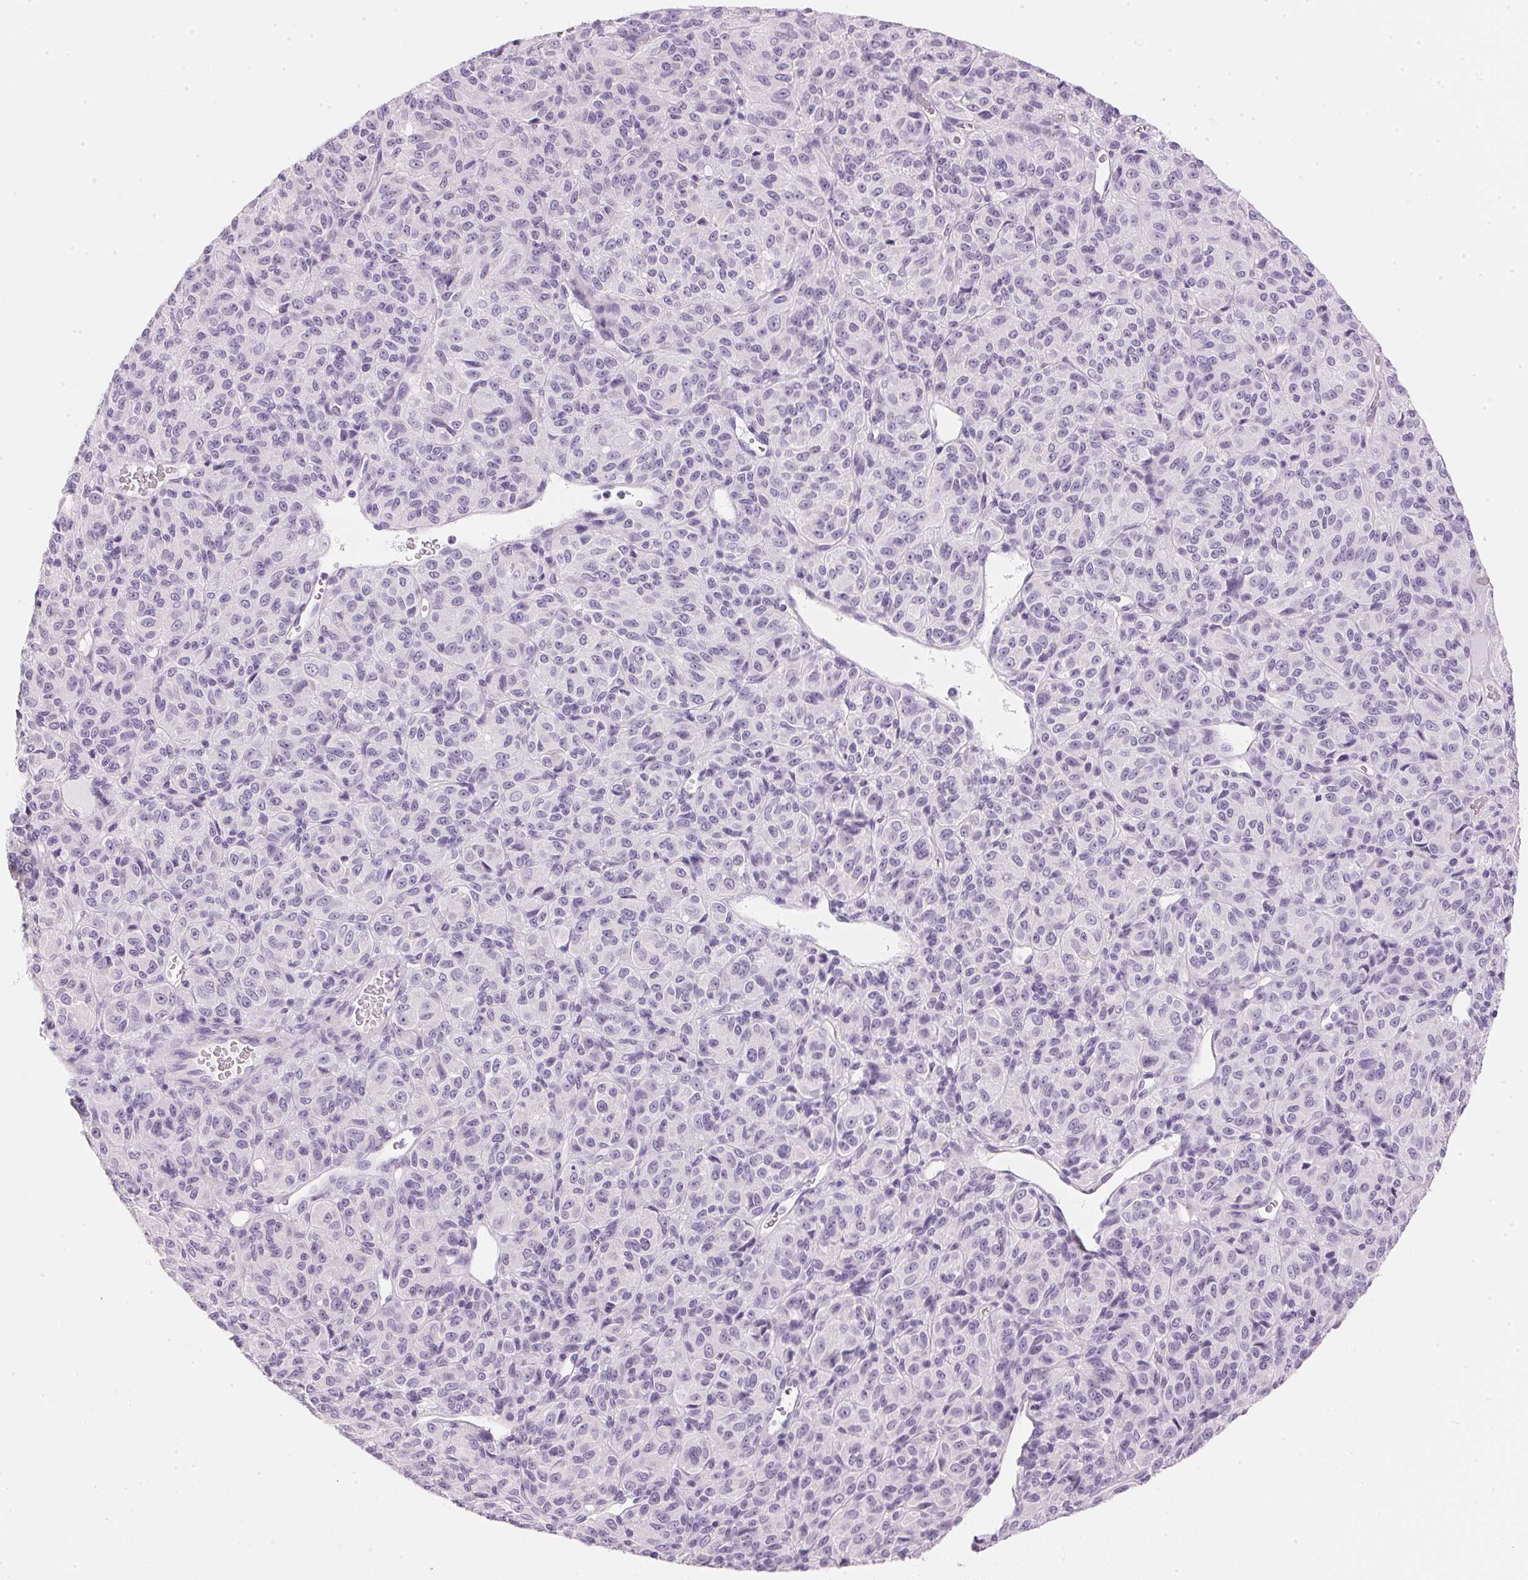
{"staining": {"intensity": "negative", "quantity": "none", "location": "none"}, "tissue": "melanoma", "cell_type": "Tumor cells", "image_type": "cancer", "snomed": [{"axis": "morphology", "description": "Malignant melanoma, Metastatic site"}, {"axis": "topography", "description": "Brain"}], "caption": "Melanoma was stained to show a protein in brown. There is no significant expression in tumor cells. Brightfield microscopy of IHC stained with DAB (brown) and hematoxylin (blue), captured at high magnification.", "gene": "IGFBP1", "patient": {"sex": "female", "age": 56}}